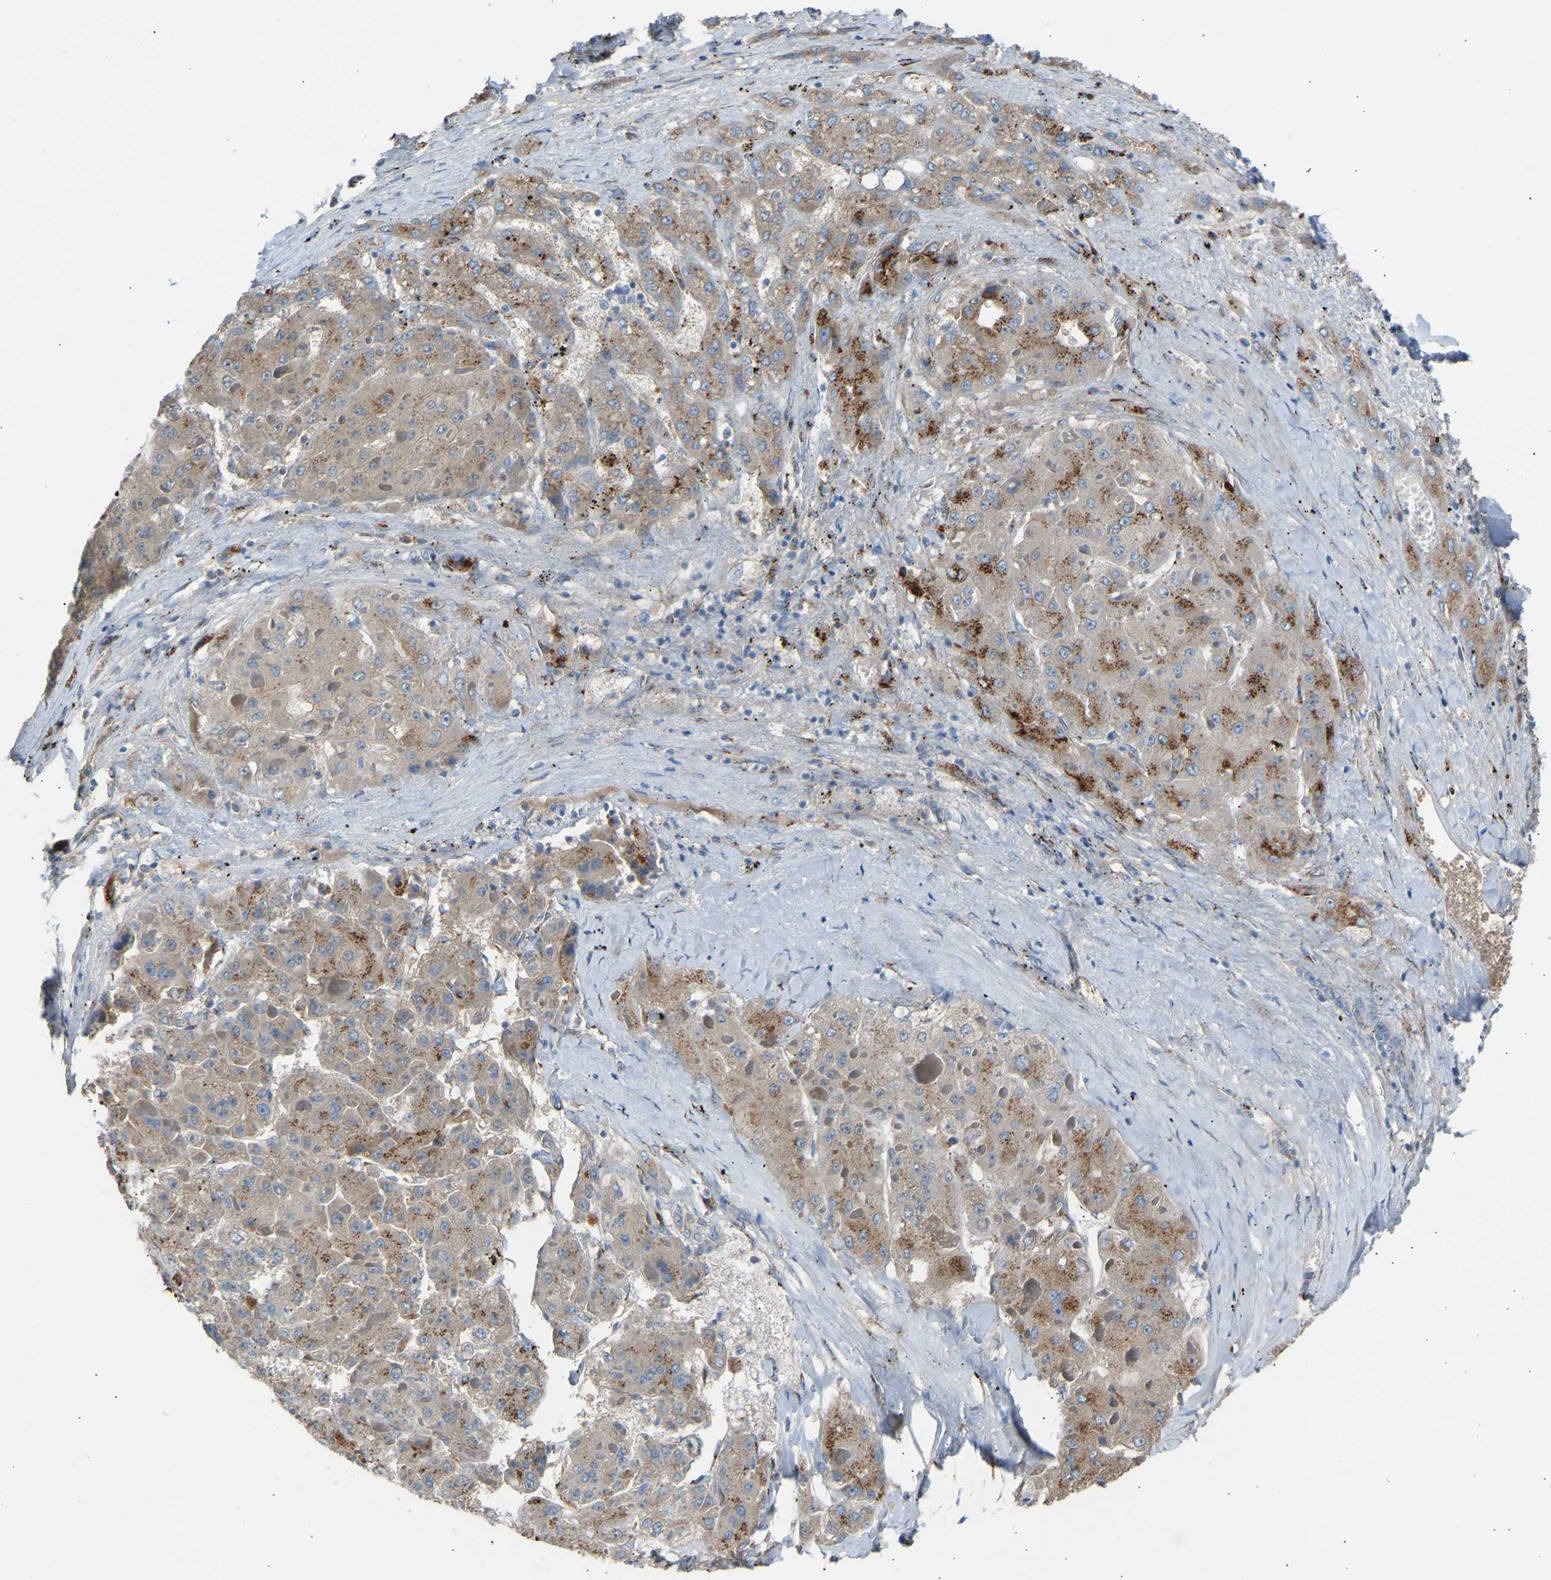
{"staining": {"intensity": "moderate", "quantity": ">75%", "location": "cytoplasmic/membranous"}, "tissue": "liver cancer", "cell_type": "Tumor cells", "image_type": "cancer", "snomed": [{"axis": "morphology", "description": "Carcinoma, Hepatocellular, NOS"}, {"axis": "topography", "description": "Liver"}], "caption": "A brown stain highlights moderate cytoplasmic/membranous expression of a protein in hepatocellular carcinoma (liver) tumor cells.", "gene": "CYREN", "patient": {"sex": "female", "age": 73}}